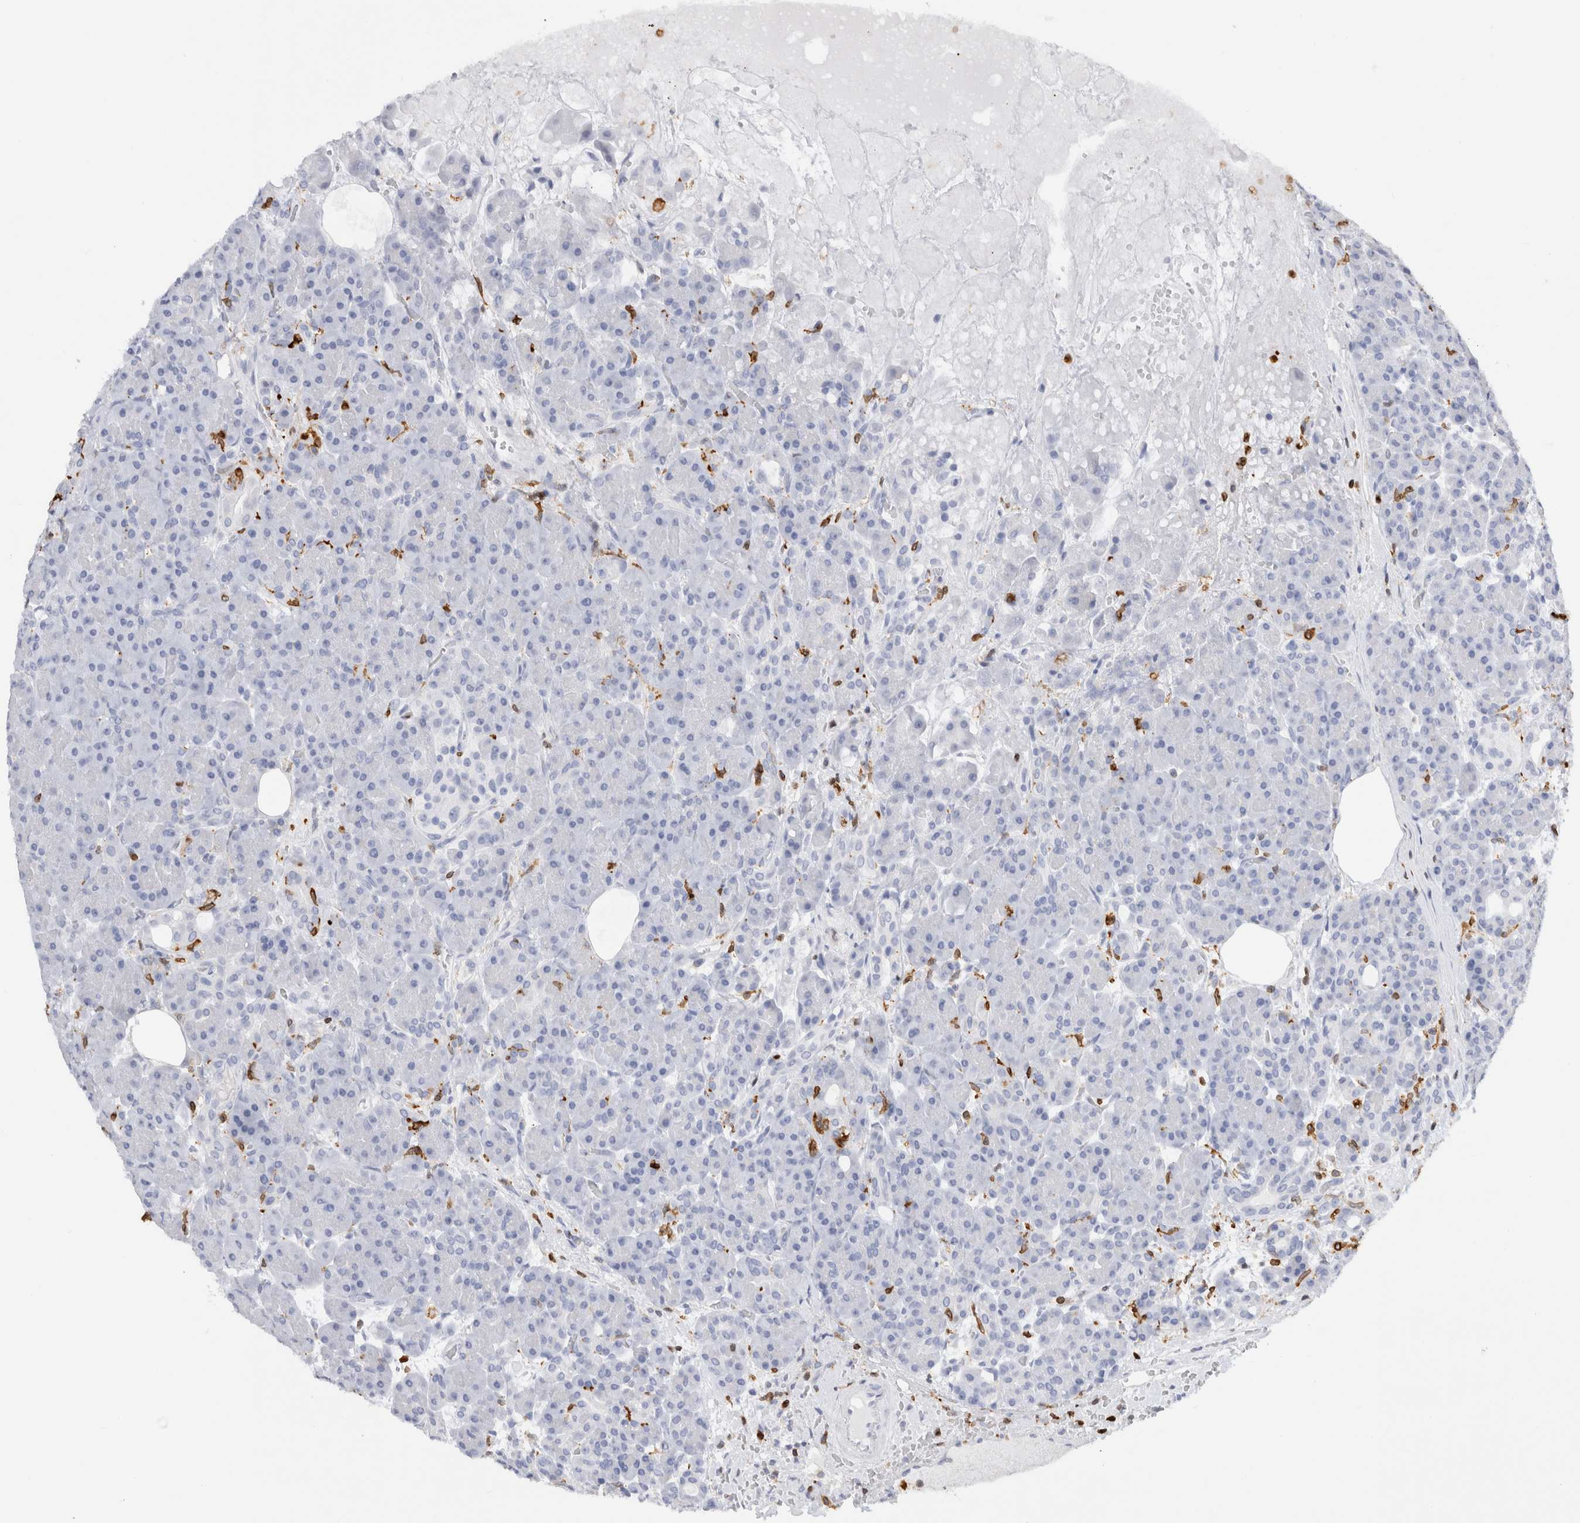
{"staining": {"intensity": "negative", "quantity": "none", "location": "none"}, "tissue": "pancreas", "cell_type": "Exocrine glandular cells", "image_type": "normal", "snomed": [{"axis": "morphology", "description": "Normal tissue, NOS"}, {"axis": "topography", "description": "Pancreas"}], "caption": "Exocrine glandular cells show no significant expression in unremarkable pancreas. Brightfield microscopy of immunohistochemistry stained with DAB (brown) and hematoxylin (blue), captured at high magnification.", "gene": "ALOX5AP", "patient": {"sex": "male", "age": 63}}